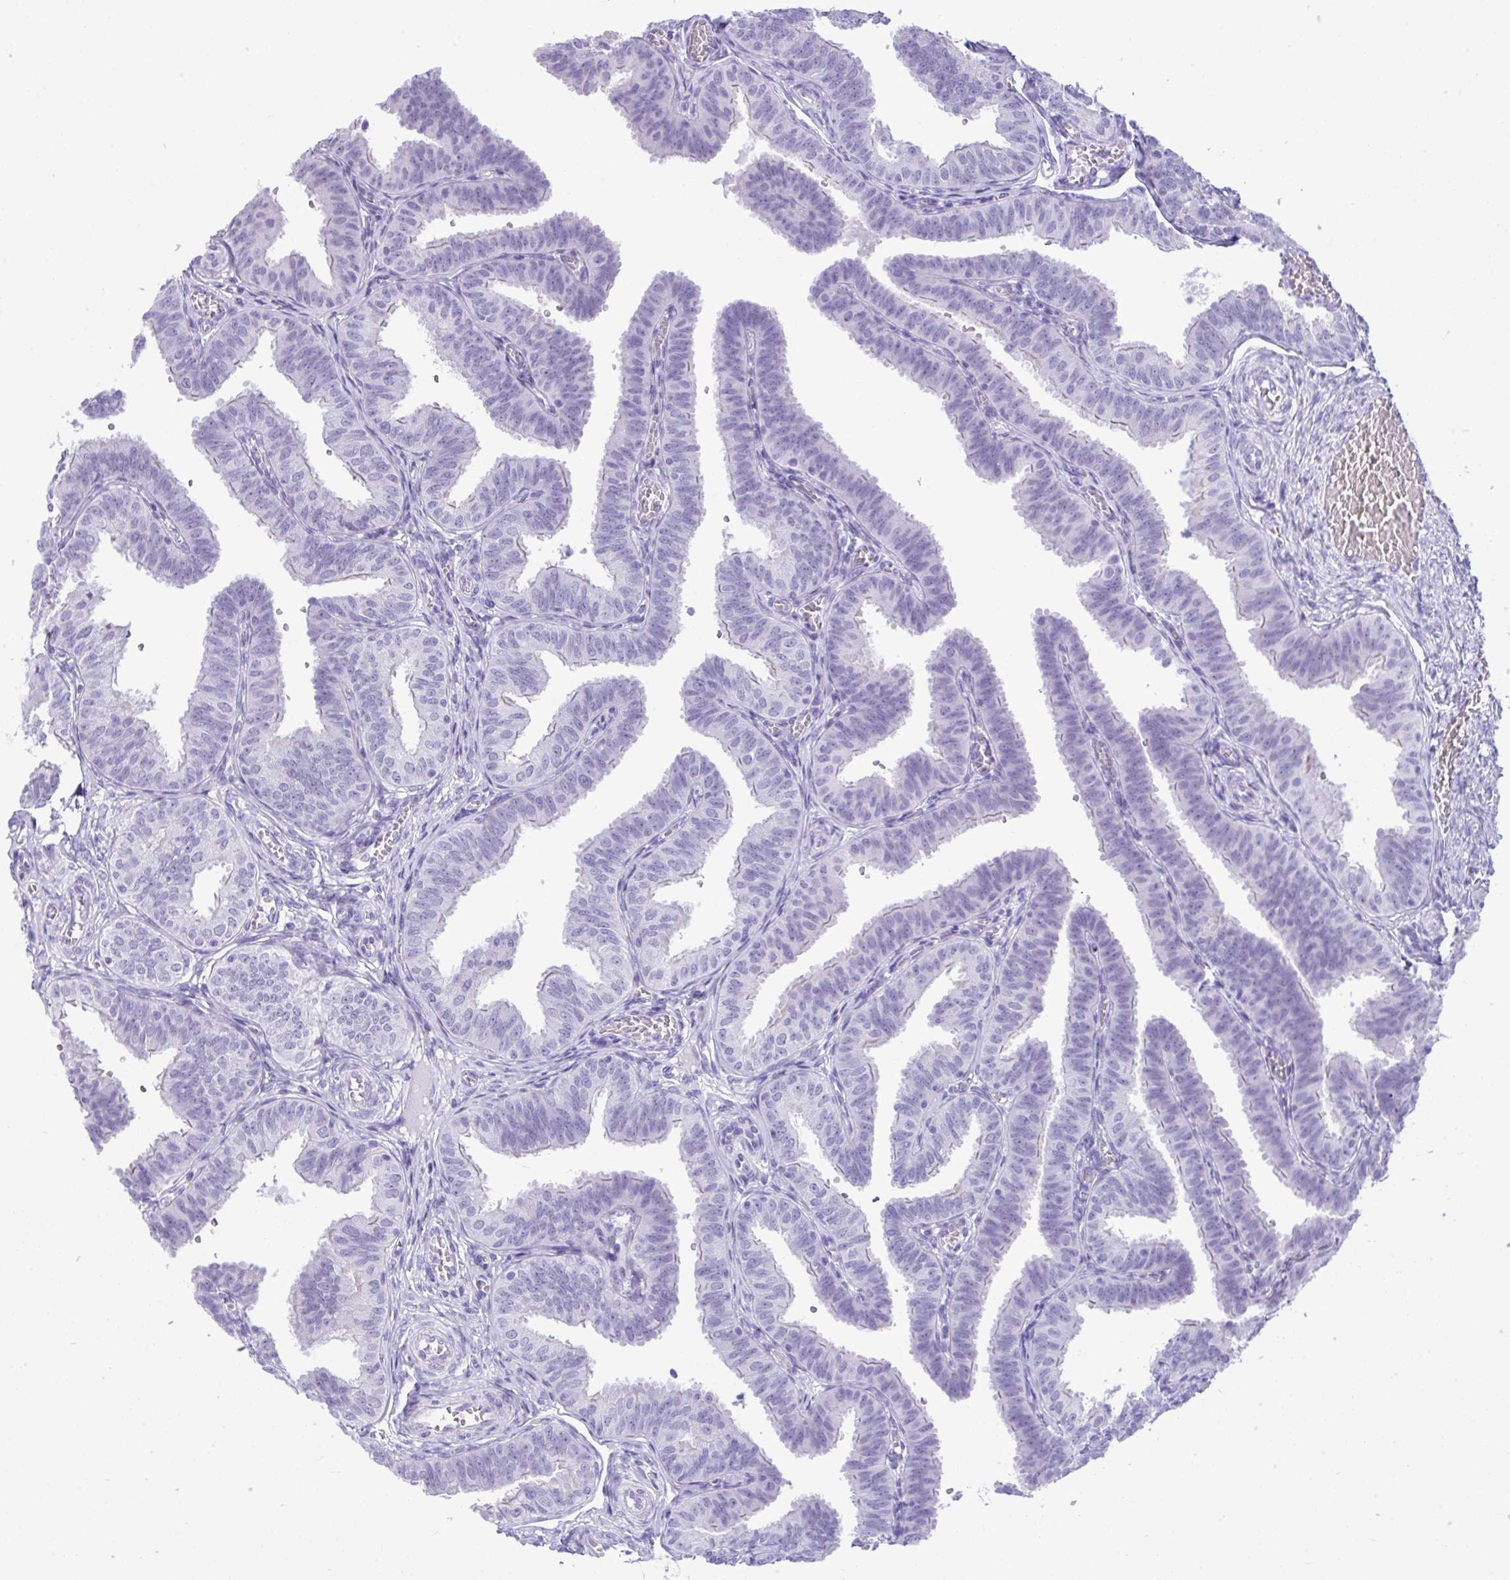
{"staining": {"intensity": "negative", "quantity": "none", "location": "none"}, "tissue": "fallopian tube", "cell_type": "Glandular cells", "image_type": "normal", "snomed": [{"axis": "morphology", "description": "Normal tissue, NOS"}, {"axis": "topography", "description": "Fallopian tube"}], "caption": "Immunohistochemistry (IHC) of unremarkable human fallopian tube shows no positivity in glandular cells. (IHC, brightfield microscopy, high magnification).", "gene": "PRM2", "patient": {"sex": "female", "age": 25}}